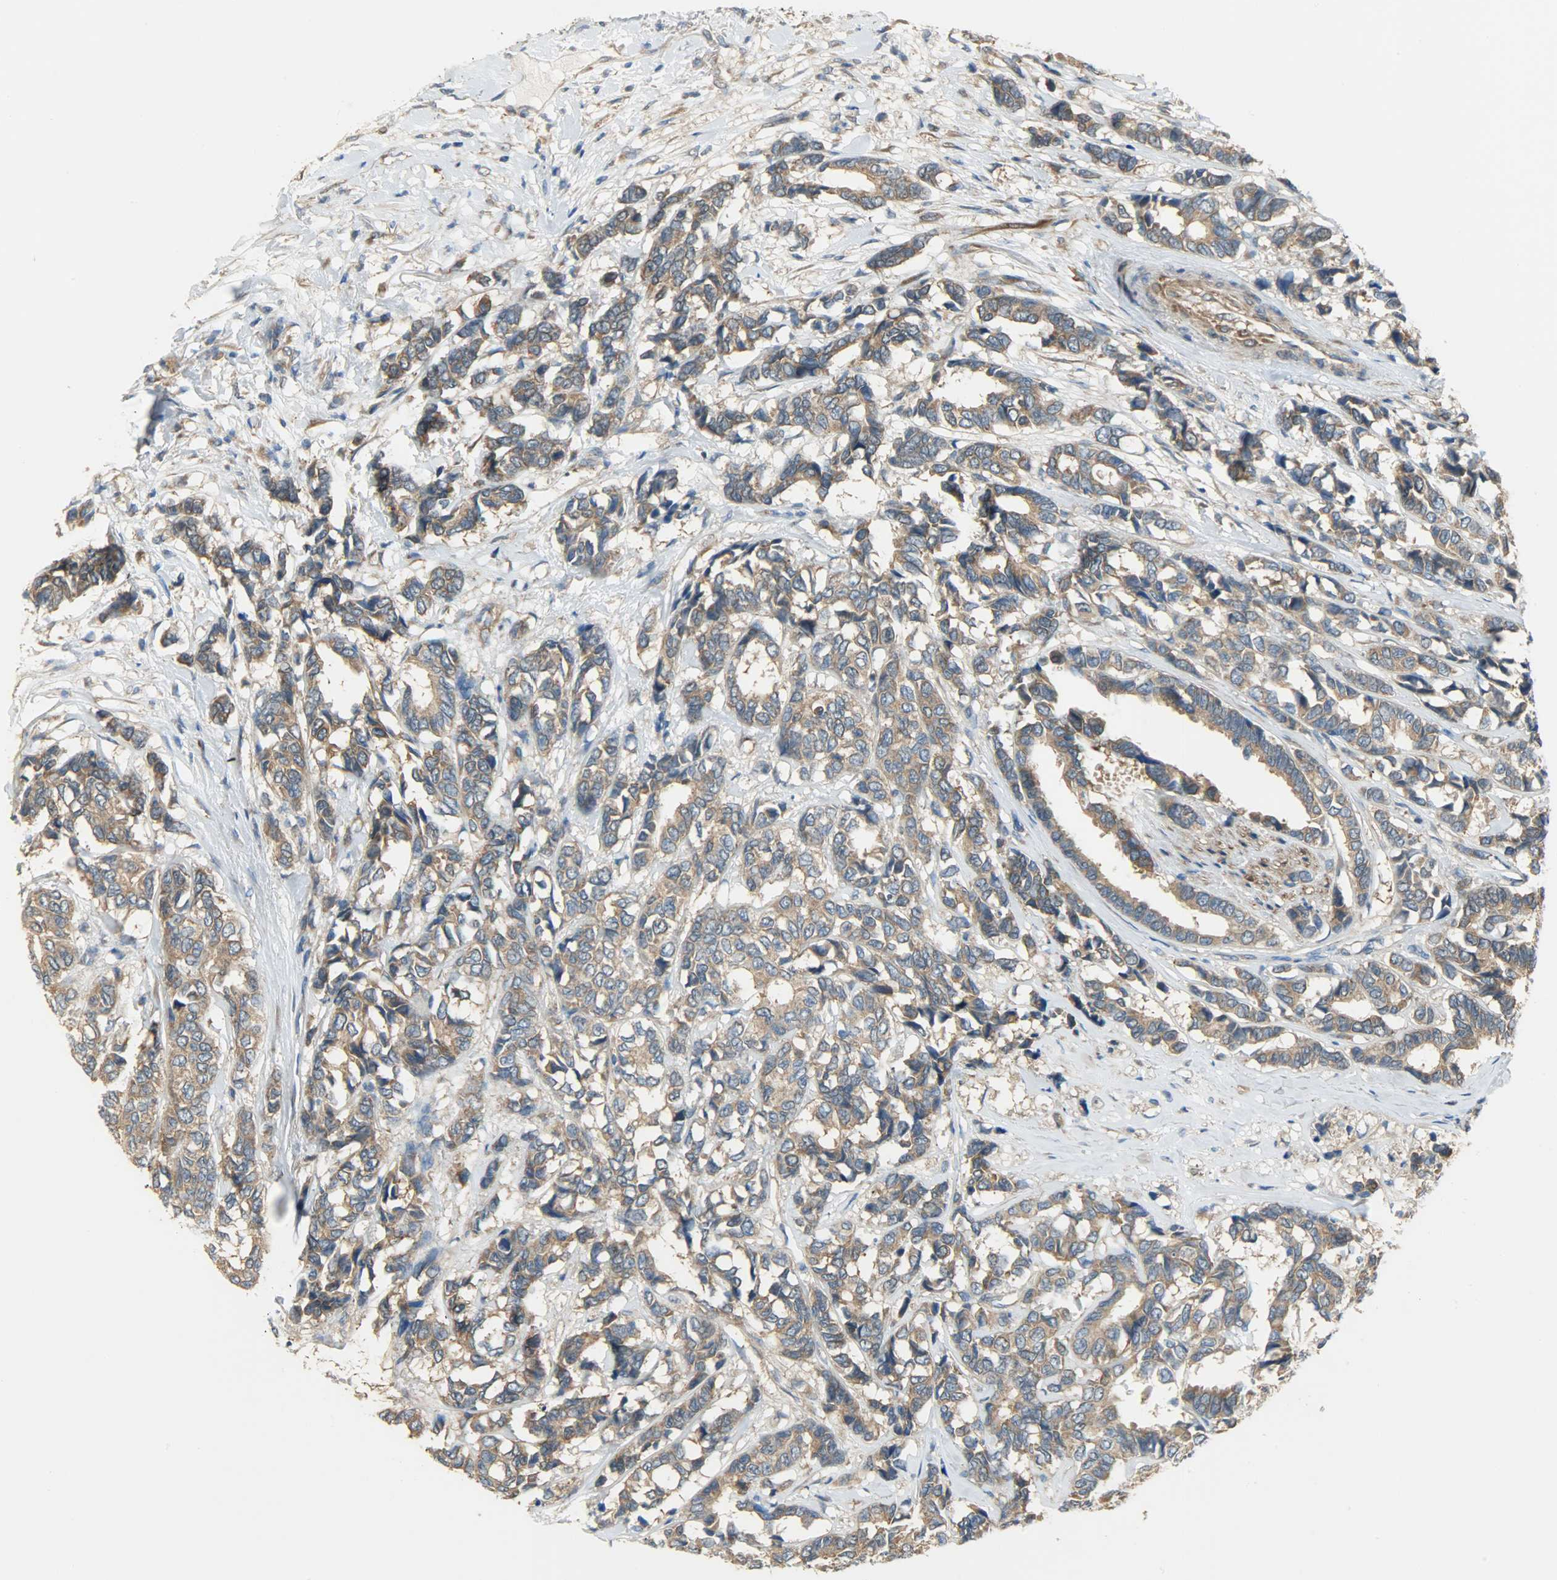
{"staining": {"intensity": "moderate", "quantity": ">75%", "location": "cytoplasmic/membranous"}, "tissue": "breast cancer", "cell_type": "Tumor cells", "image_type": "cancer", "snomed": [{"axis": "morphology", "description": "Duct carcinoma"}, {"axis": "topography", "description": "Breast"}], "caption": "Approximately >75% of tumor cells in human breast cancer demonstrate moderate cytoplasmic/membranous protein expression as visualized by brown immunohistochemical staining.", "gene": "C1orf198", "patient": {"sex": "female", "age": 87}}